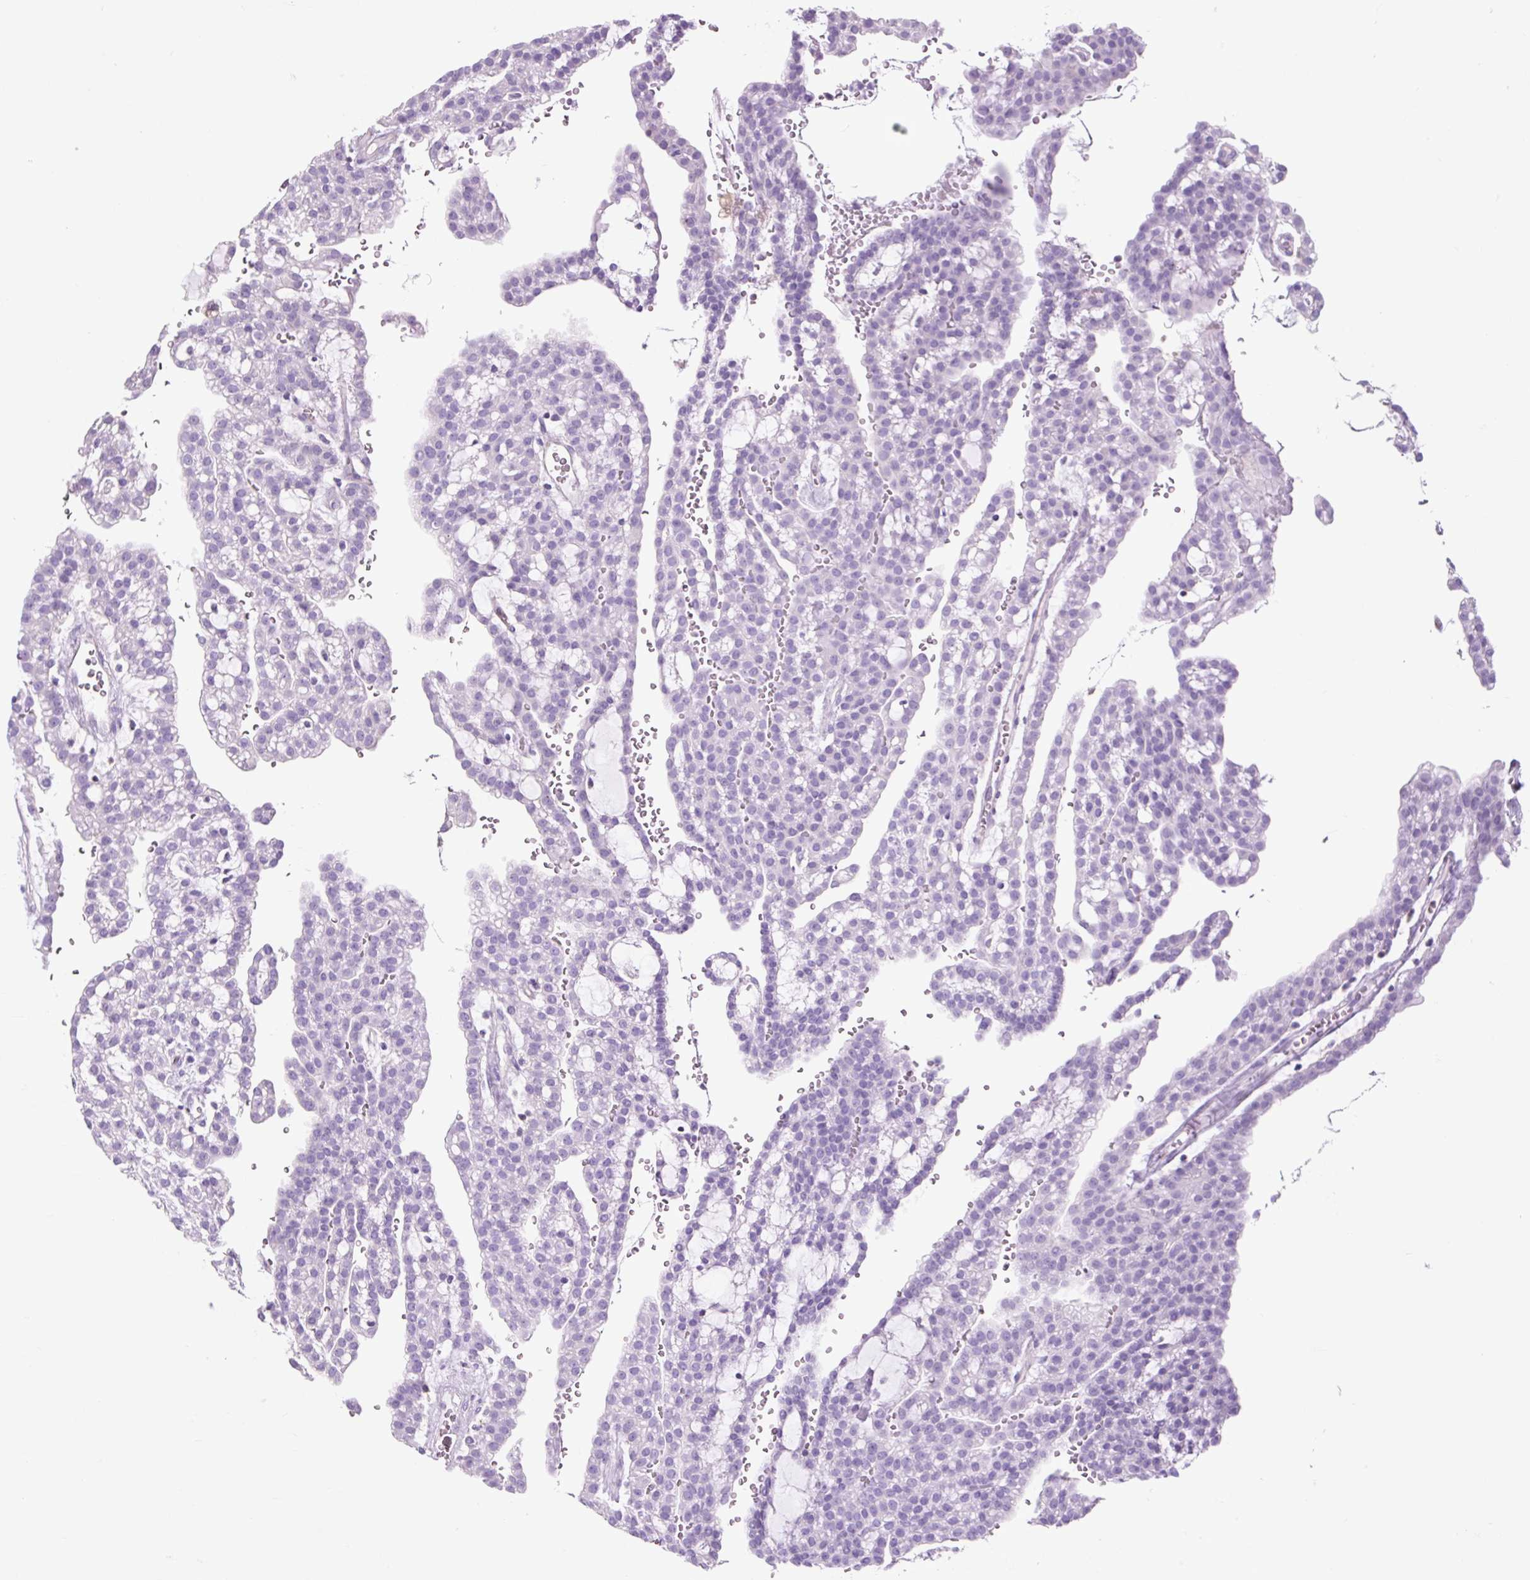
{"staining": {"intensity": "negative", "quantity": "none", "location": "none"}, "tissue": "renal cancer", "cell_type": "Tumor cells", "image_type": "cancer", "snomed": [{"axis": "morphology", "description": "Adenocarcinoma, NOS"}, {"axis": "topography", "description": "Kidney"}], "caption": "A photomicrograph of human adenocarcinoma (renal) is negative for staining in tumor cells. (DAB (3,3'-diaminobenzidine) immunohistochemistry, high magnification).", "gene": "OR10A7", "patient": {"sex": "male", "age": 63}}